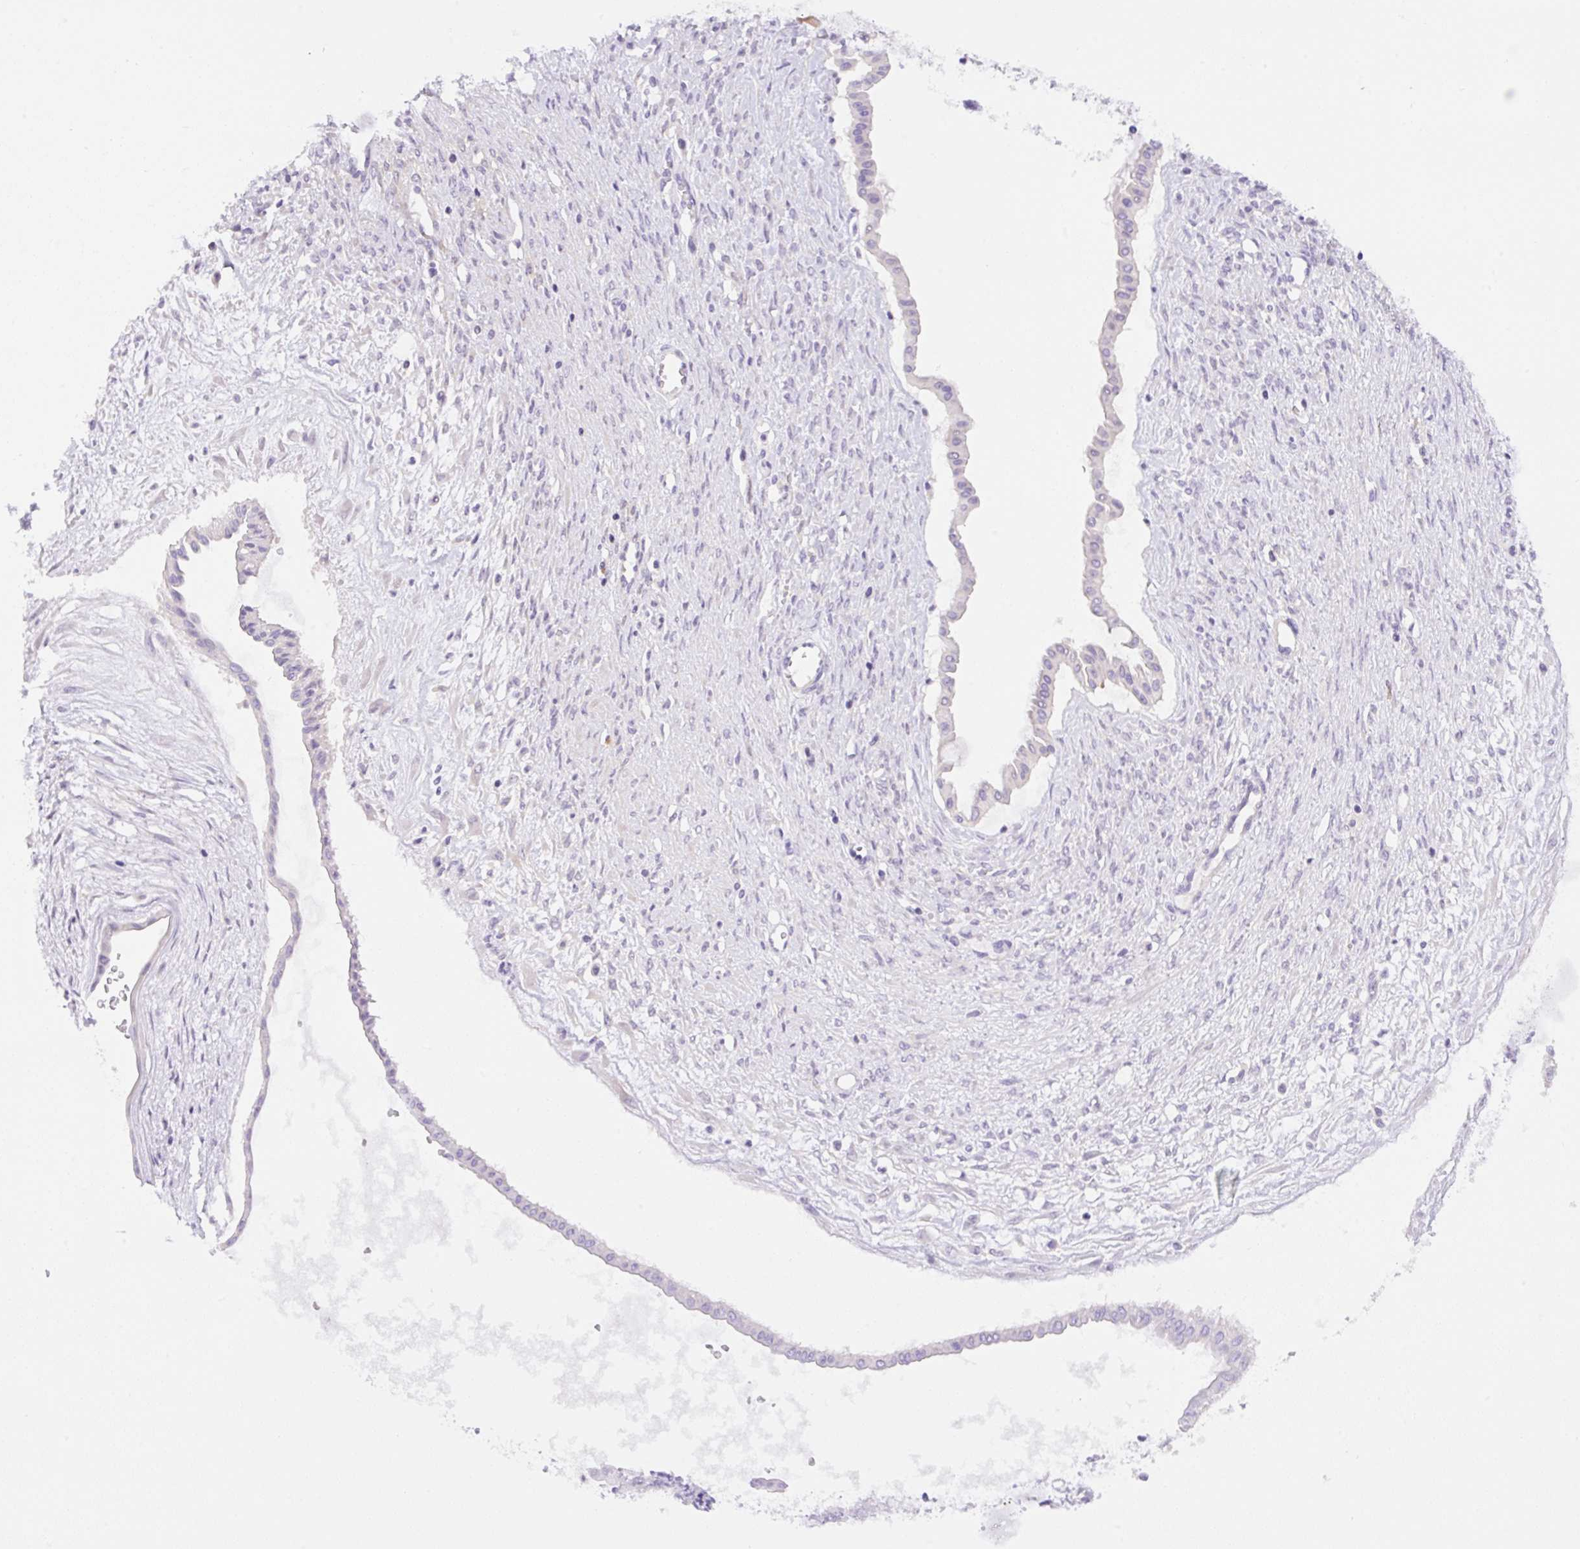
{"staining": {"intensity": "negative", "quantity": "none", "location": "none"}, "tissue": "ovarian cancer", "cell_type": "Tumor cells", "image_type": "cancer", "snomed": [{"axis": "morphology", "description": "Cystadenocarcinoma, mucinous, NOS"}, {"axis": "topography", "description": "Ovary"}], "caption": "This is an IHC micrograph of human ovarian cancer (mucinous cystadenocarcinoma). There is no staining in tumor cells.", "gene": "CAMK2B", "patient": {"sex": "female", "age": 73}}